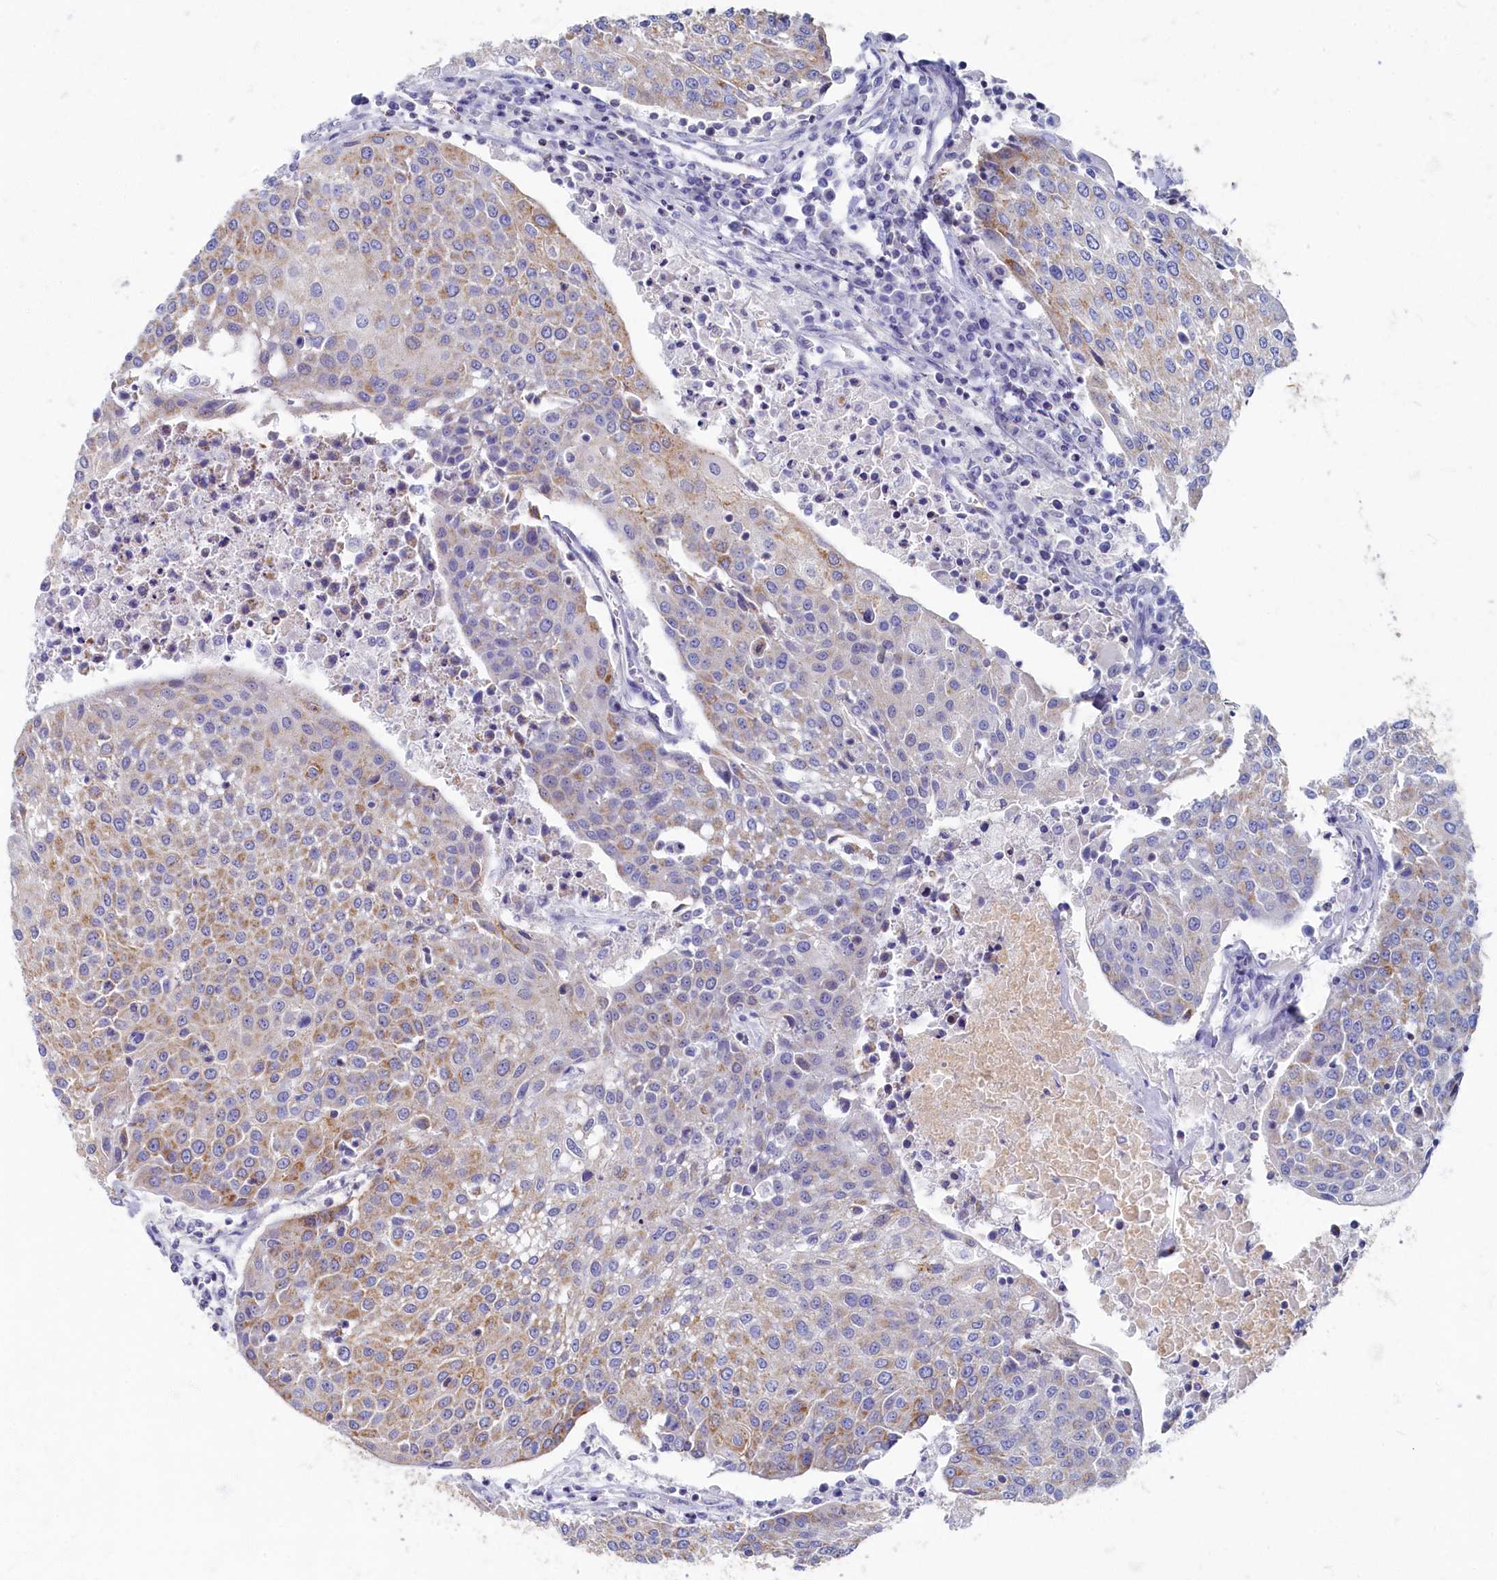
{"staining": {"intensity": "moderate", "quantity": "25%-75%", "location": "cytoplasmic/membranous"}, "tissue": "urothelial cancer", "cell_type": "Tumor cells", "image_type": "cancer", "snomed": [{"axis": "morphology", "description": "Urothelial carcinoma, High grade"}, {"axis": "topography", "description": "Urinary bladder"}], "caption": "Urothelial cancer tissue shows moderate cytoplasmic/membranous staining in about 25%-75% of tumor cells", "gene": "OCIAD2", "patient": {"sex": "female", "age": 85}}